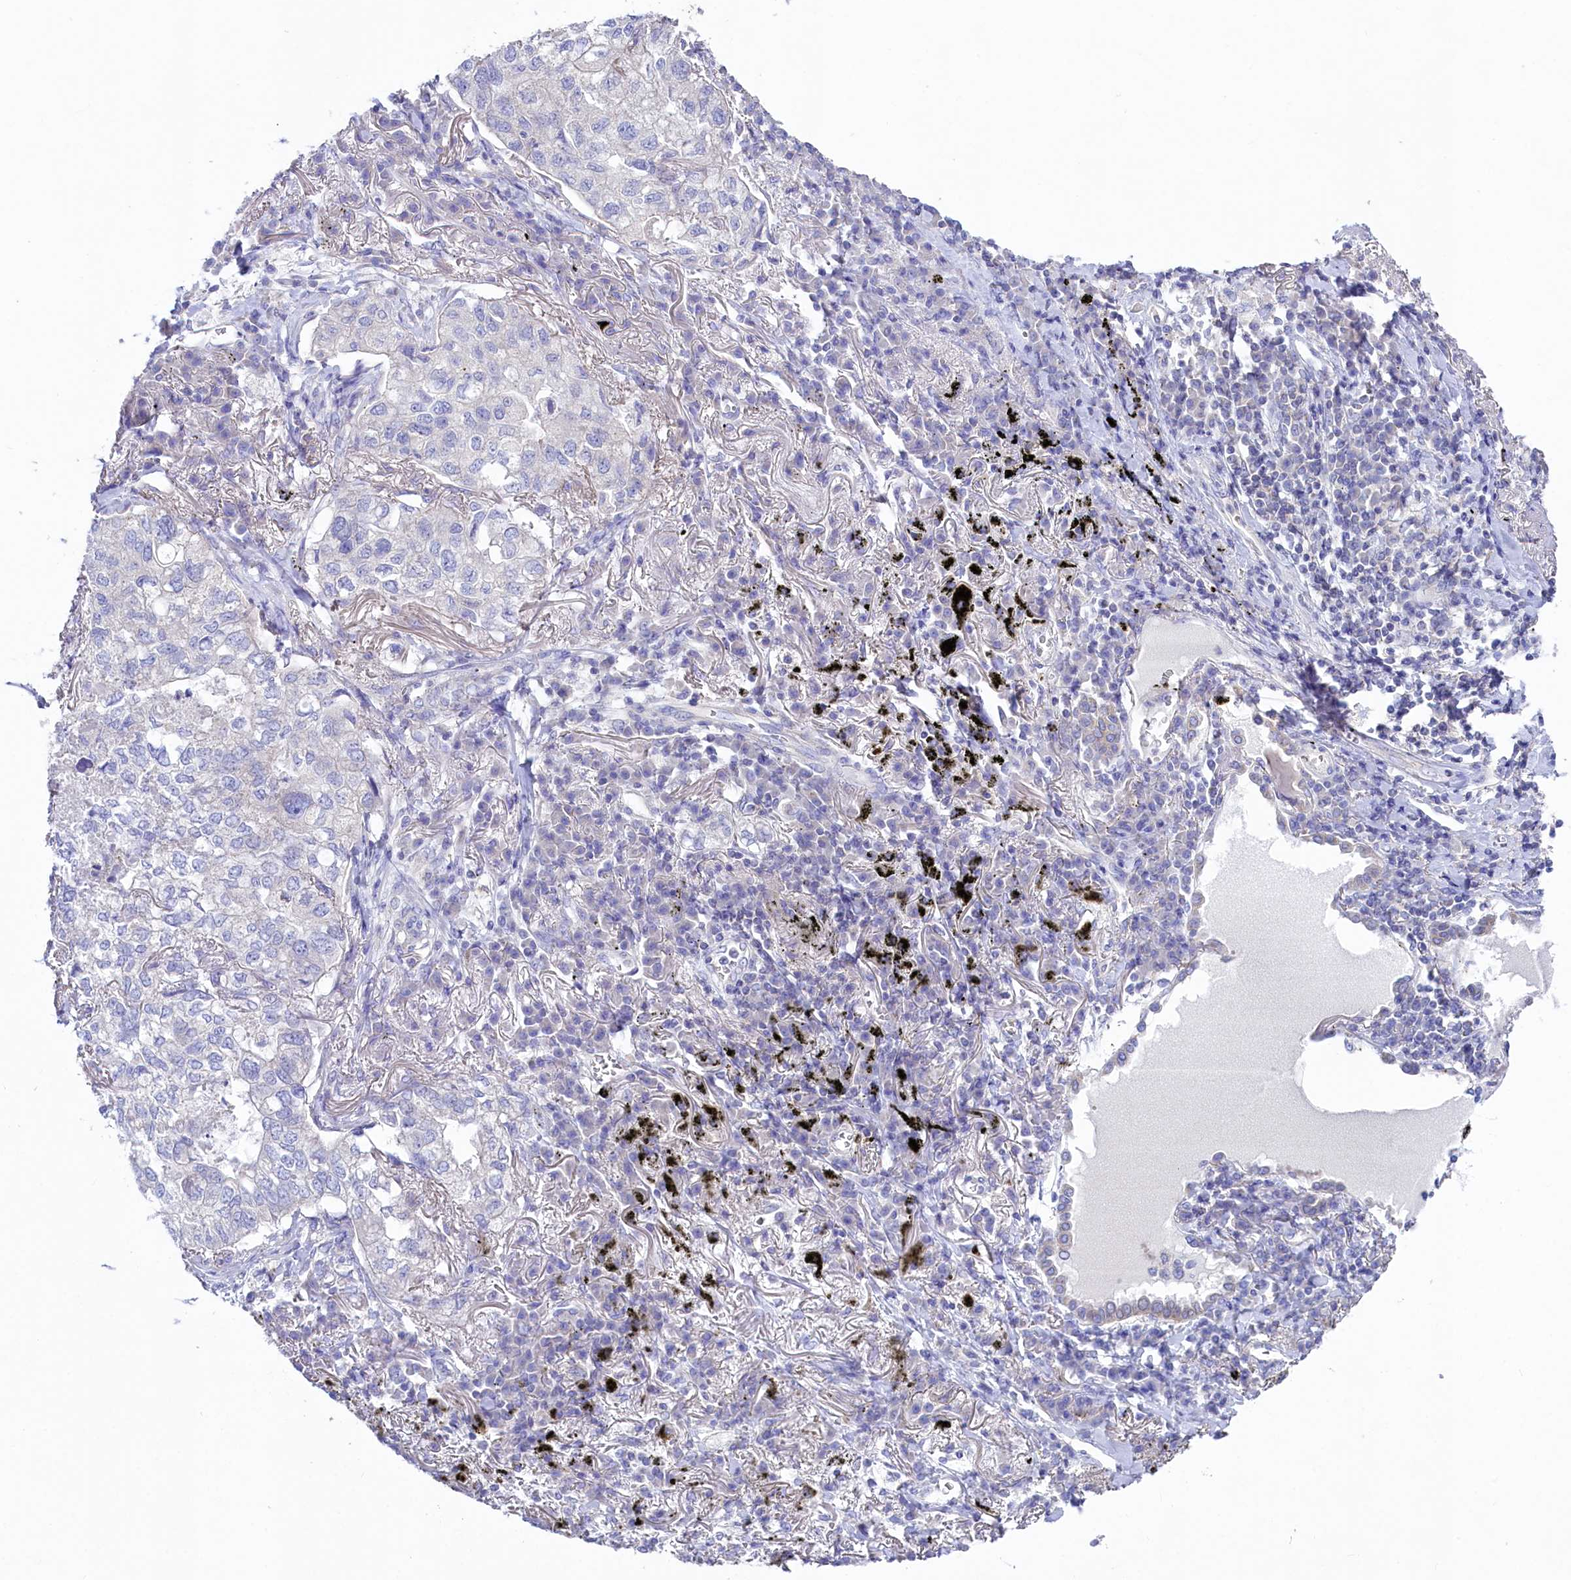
{"staining": {"intensity": "negative", "quantity": "none", "location": "none"}, "tissue": "lung cancer", "cell_type": "Tumor cells", "image_type": "cancer", "snomed": [{"axis": "morphology", "description": "Adenocarcinoma, NOS"}, {"axis": "topography", "description": "Lung"}], "caption": "A high-resolution image shows immunohistochemistry staining of lung adenocarcinoma, which shows no significant expression in tumor cells. (DAB (3,3'-diaminobenzidine) immunohistochemistry with hematoxylin counter stain).", "gene": "VPS26B", "patient": {"sex": "male", "age": 65}}